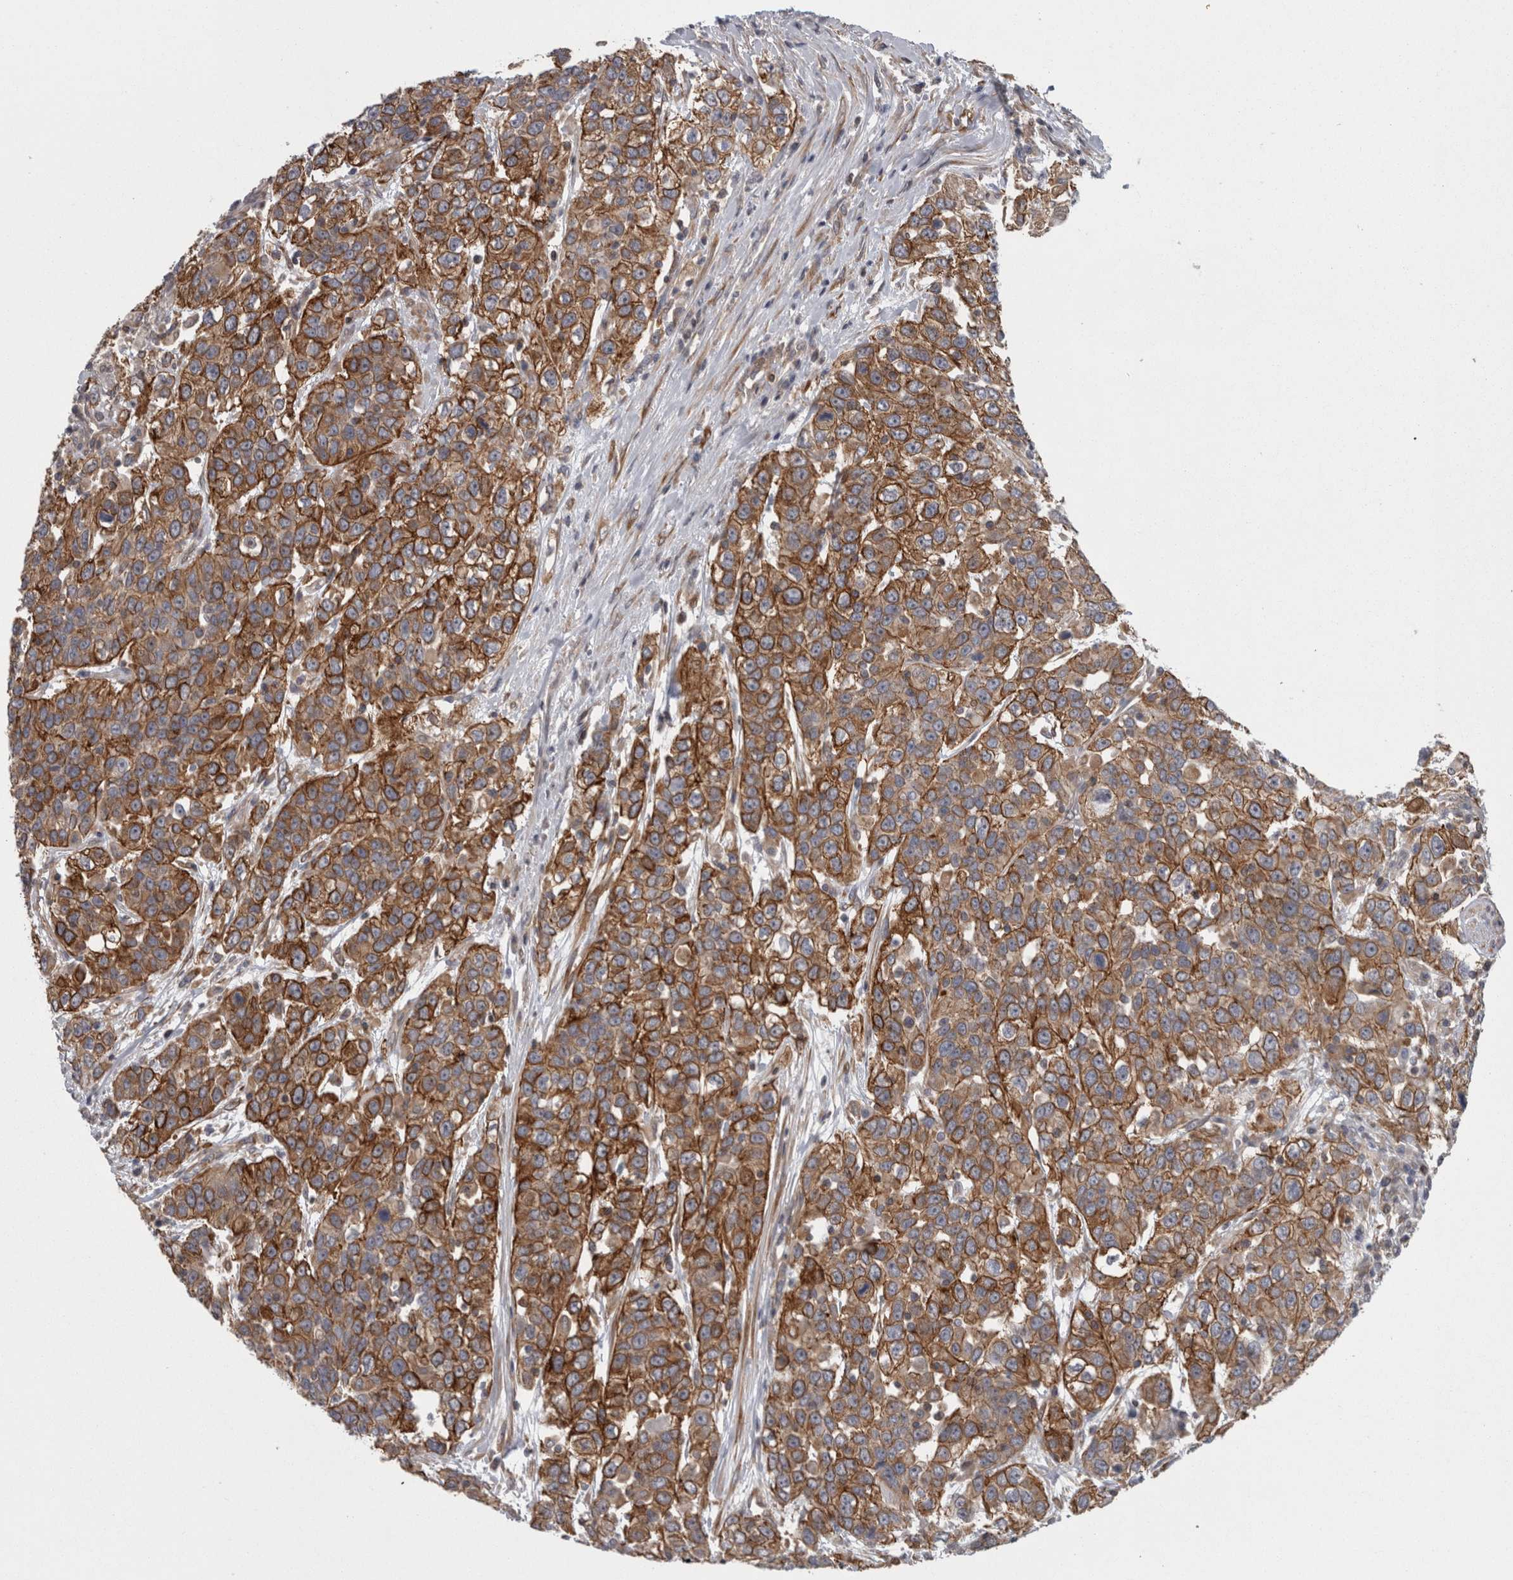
{"staining": {"intensity": "strong", "quantity": ">75%", "location": "cytoplasmic/membranous"}, "tissue": "urothelial cancer", "cell_type": "Tumor cells", "image_type": "cancer", "snomed": [{"axis": "morphology", "description": "Urothelial carcinoma, High grade"}, {"axis": "topography", "description": "Urinary bladder"}], "caption": "Strong cytoplasmic/membranous expression is identified in approximately >75% of tumor cells in urothelial carcinoma (high-grade). (DAB IHC, brown staining for protein, blue staining for nuclei).", "gene": "RMDN1", "patient": {"sex": "female", "age": 80}}